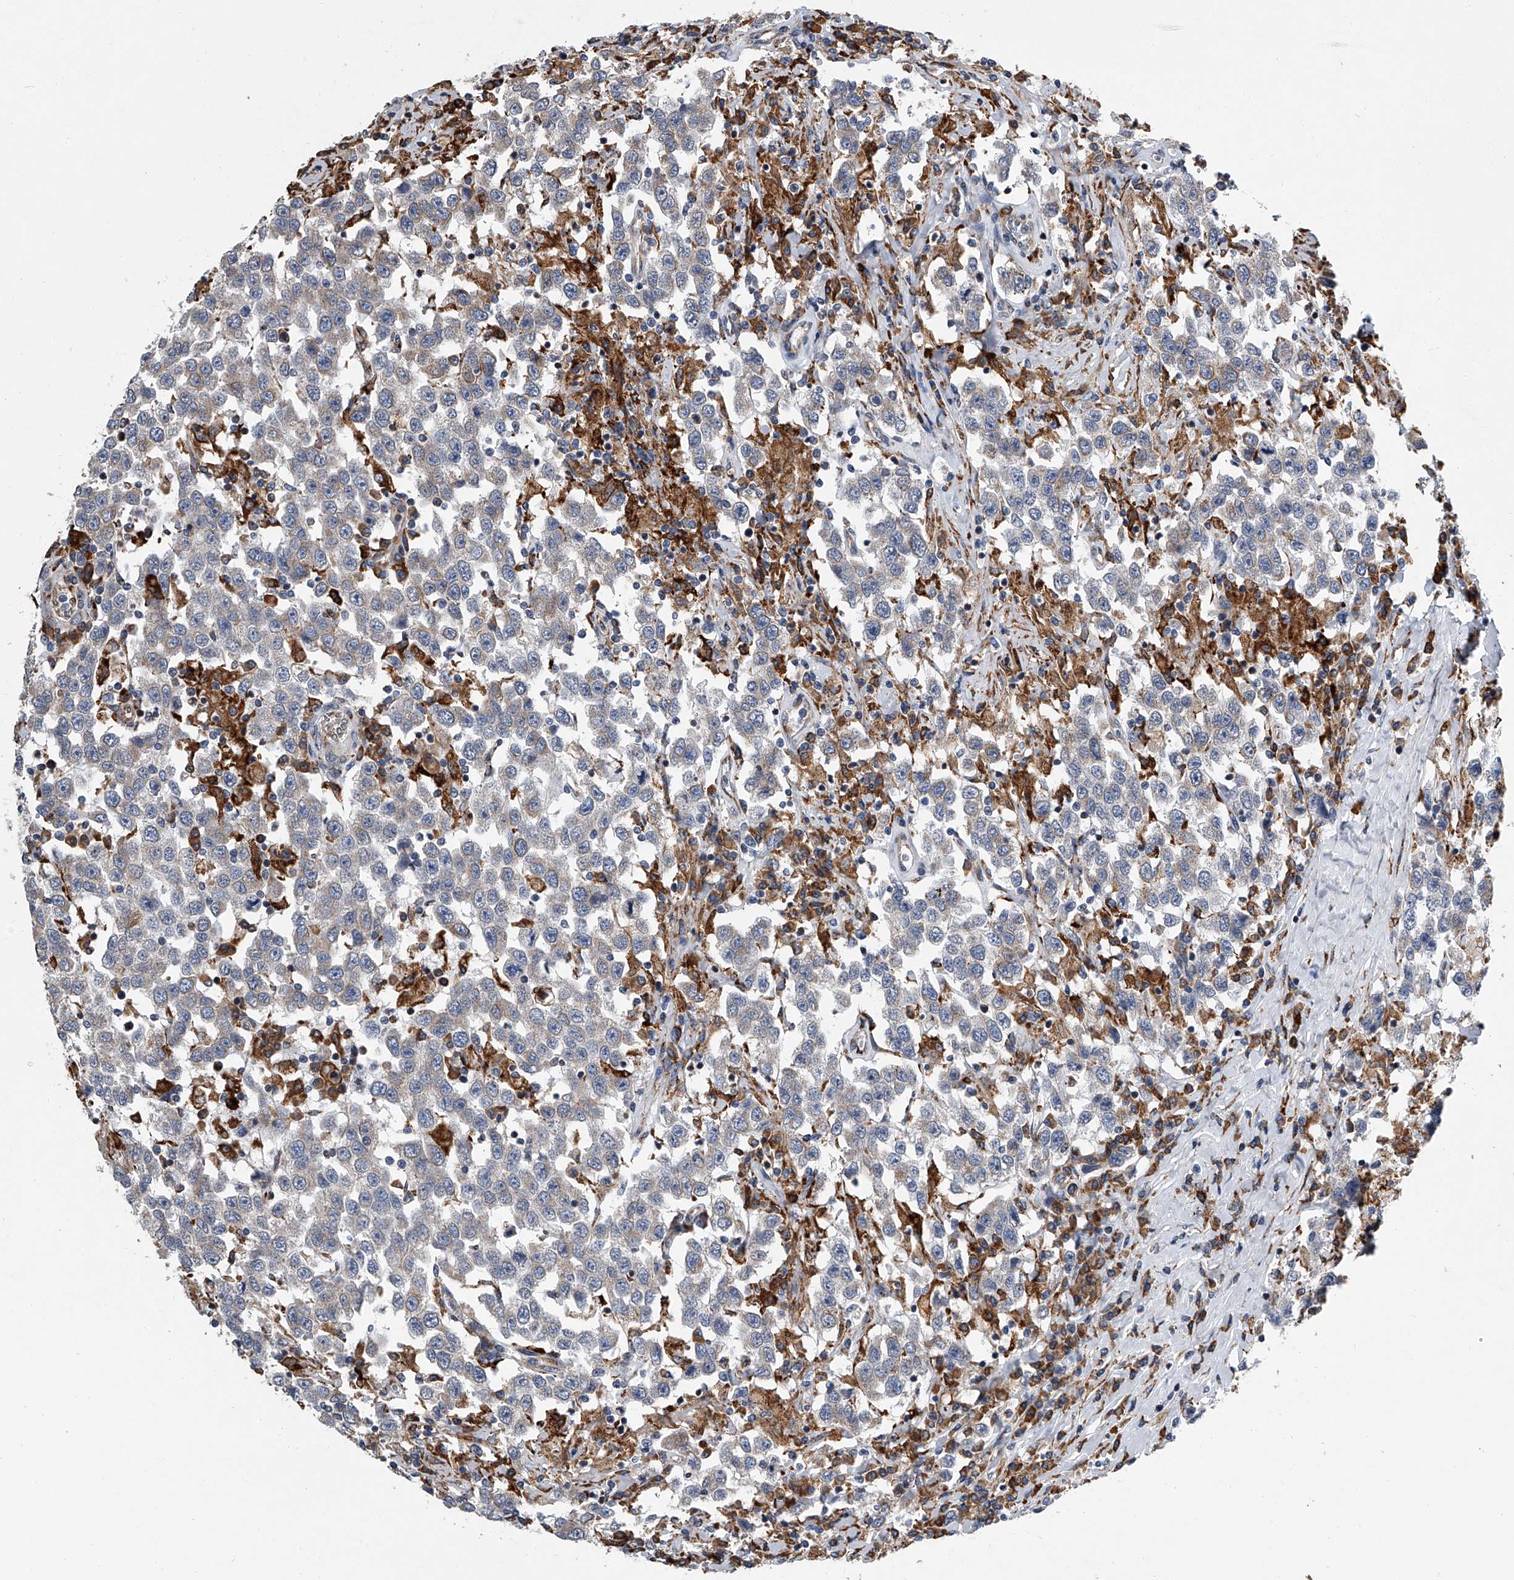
{"staining": {"intensity": "negative", "quantity": "none", "location": "none"}, "tissue": "testis cancer", "cell_type": "Tumor cells", "image_type": "cancer", "snomed": [{"axis": "morphology", "description": "Seminoma, NOS"}, {"axis": "topography", "description": "Testis"}], "caption": "Tumor cells show no significant protein expression in testis cancer.", "gene": "TMEM63C", "patient": {"sex": "male", "age": 41}}